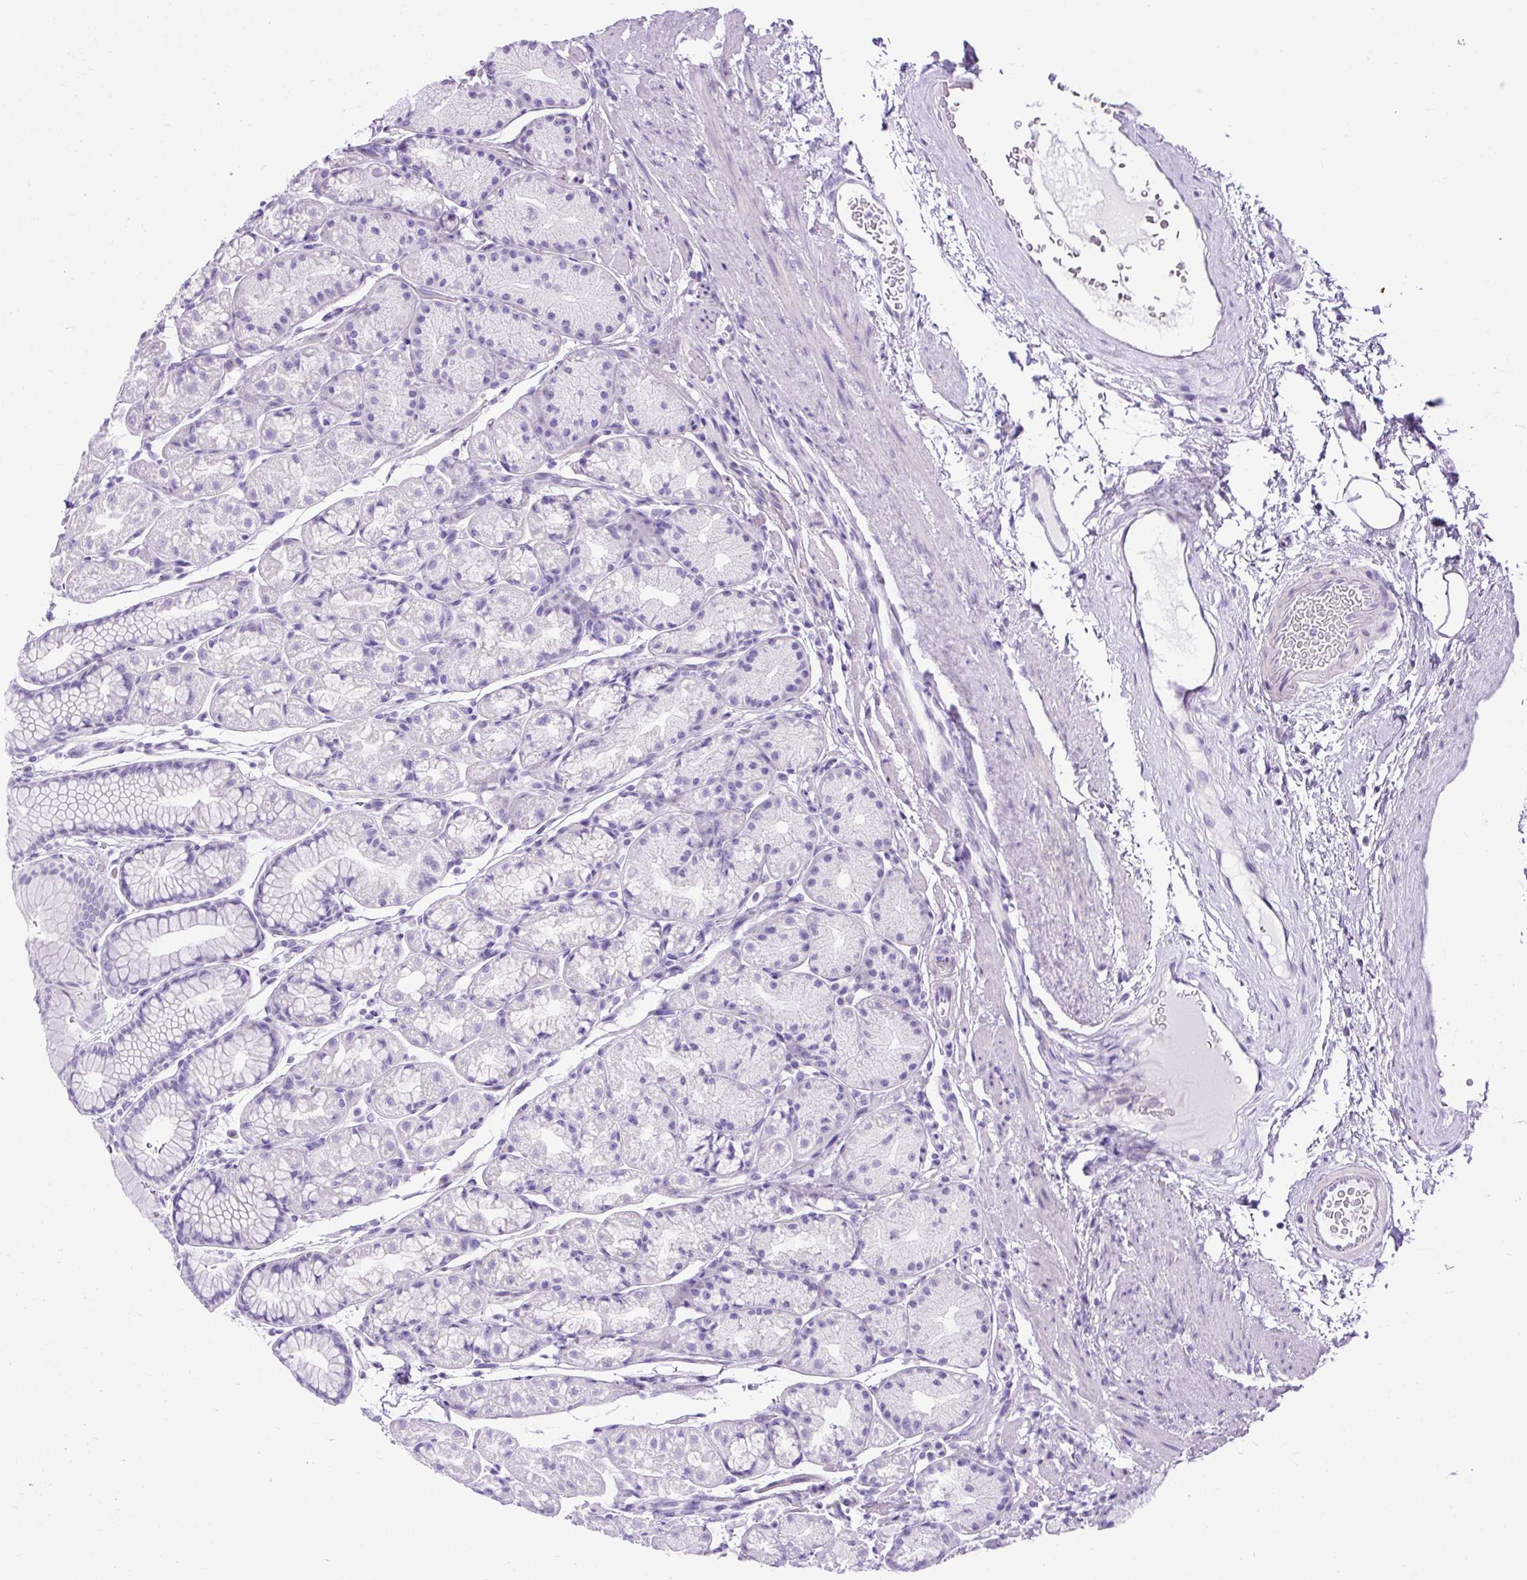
{"staining": {"intensity": "negative", "quantity": "none", "location": "none"}, "tissue": "stomach", "cell_type": "Glandular cells", "image_type": "normal", "snomed": [{"axis": "morphology", "description": "Normal tissue, NOS"}, {"axis": "topography", "description": "Stomach, lower"}], "caption": "Stomach stained for a protein using immunohistochemistry displays no expression glandular cells.", "gene": "UPP1", "patient": {"sex": "male", "age": 67}}